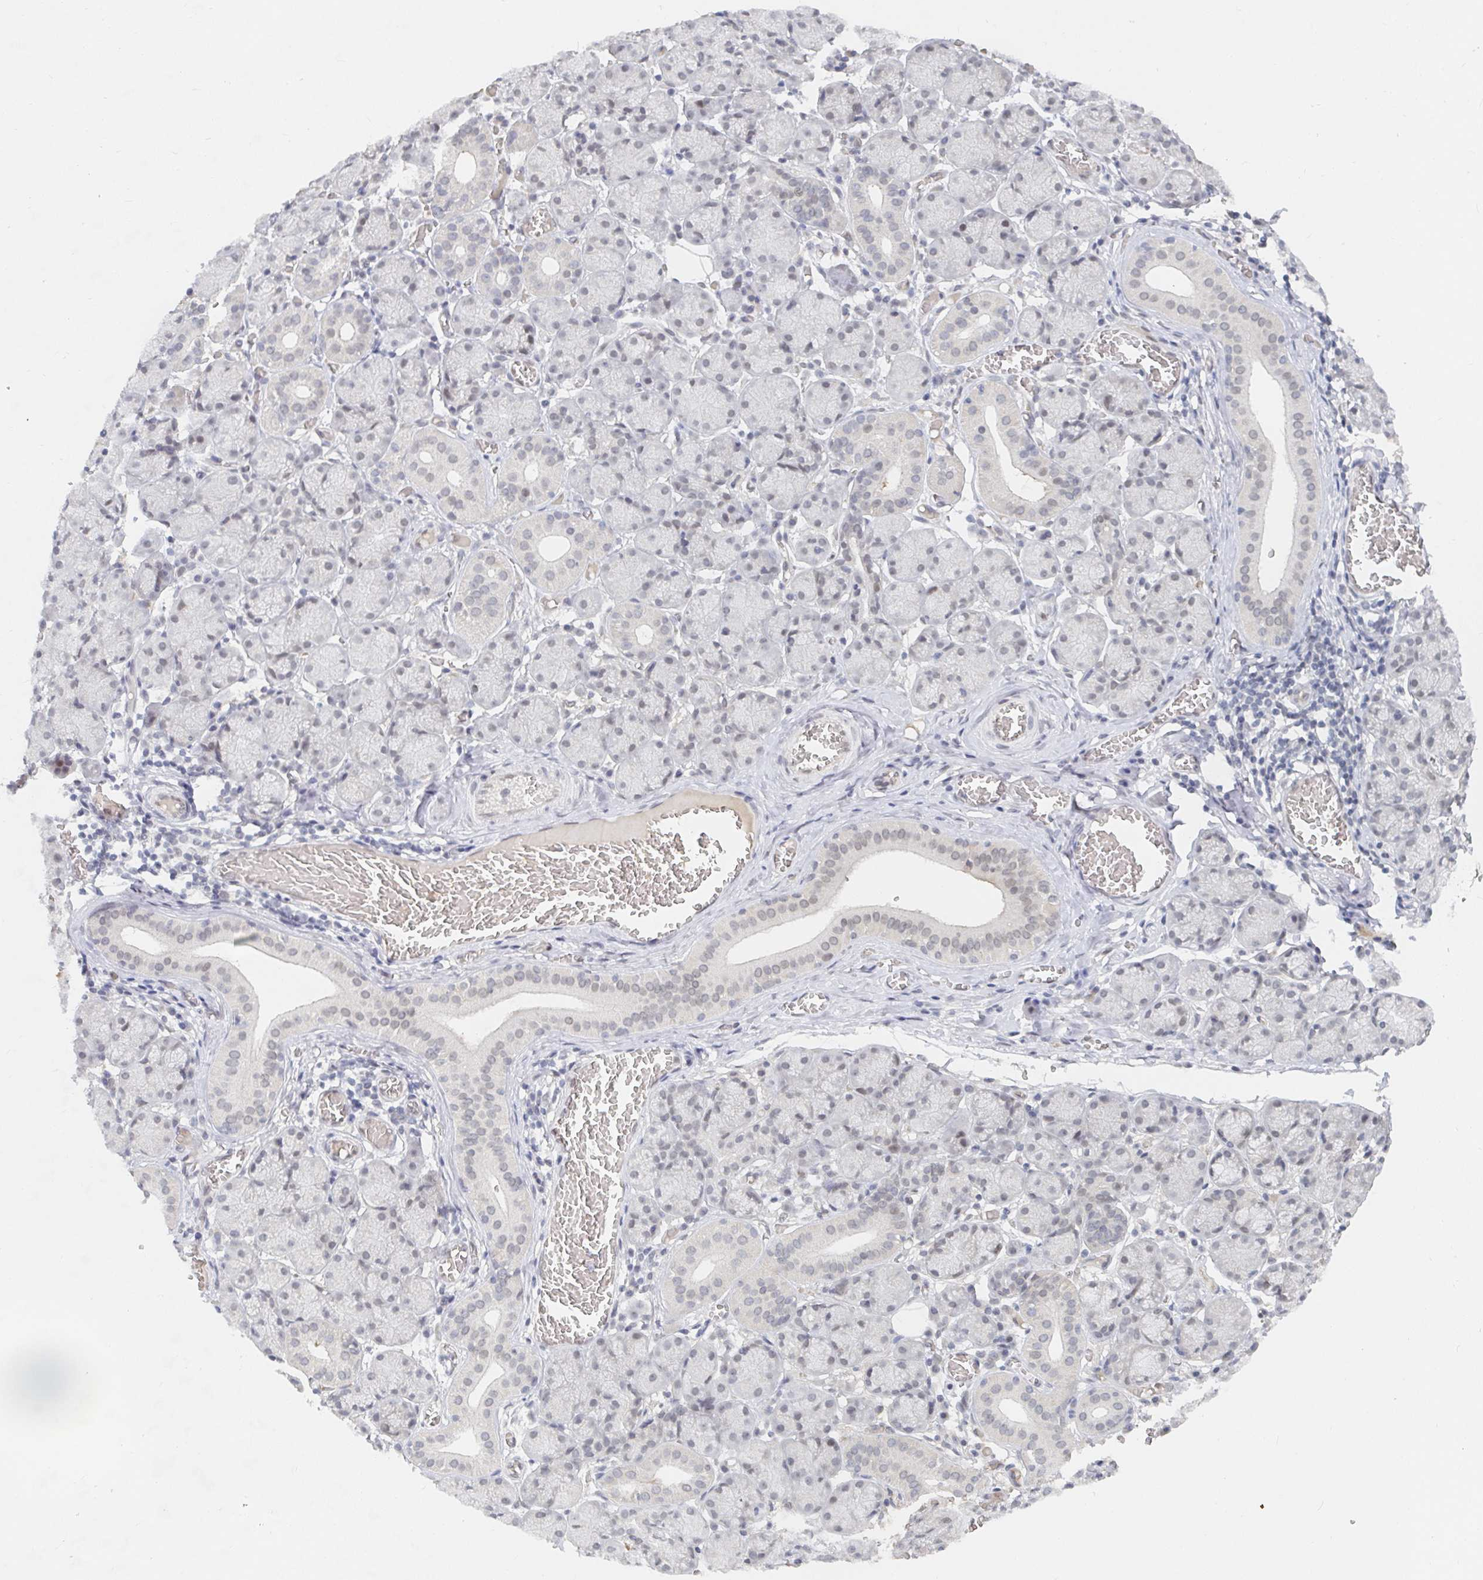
{"staining": {"intensity": "weak", "quantity": "<25%", "location": "nuclear"}, "tissue": "salivary gland", "cell_type": "Glandular cells", "image_type": "normal", "snomed": [{"axis": "morphology", "description": "Normal tissue, NOS"}, {"axis": "topography", "description": "Salivary gland"}], "caption": "Immunohistochemistry histopathology image of normal human salivary gland stained for a protein (brown), which exhibits no staining in glandular cells.", "gene": "CHD2", "patient": {"sex": "female", "age": 24}}